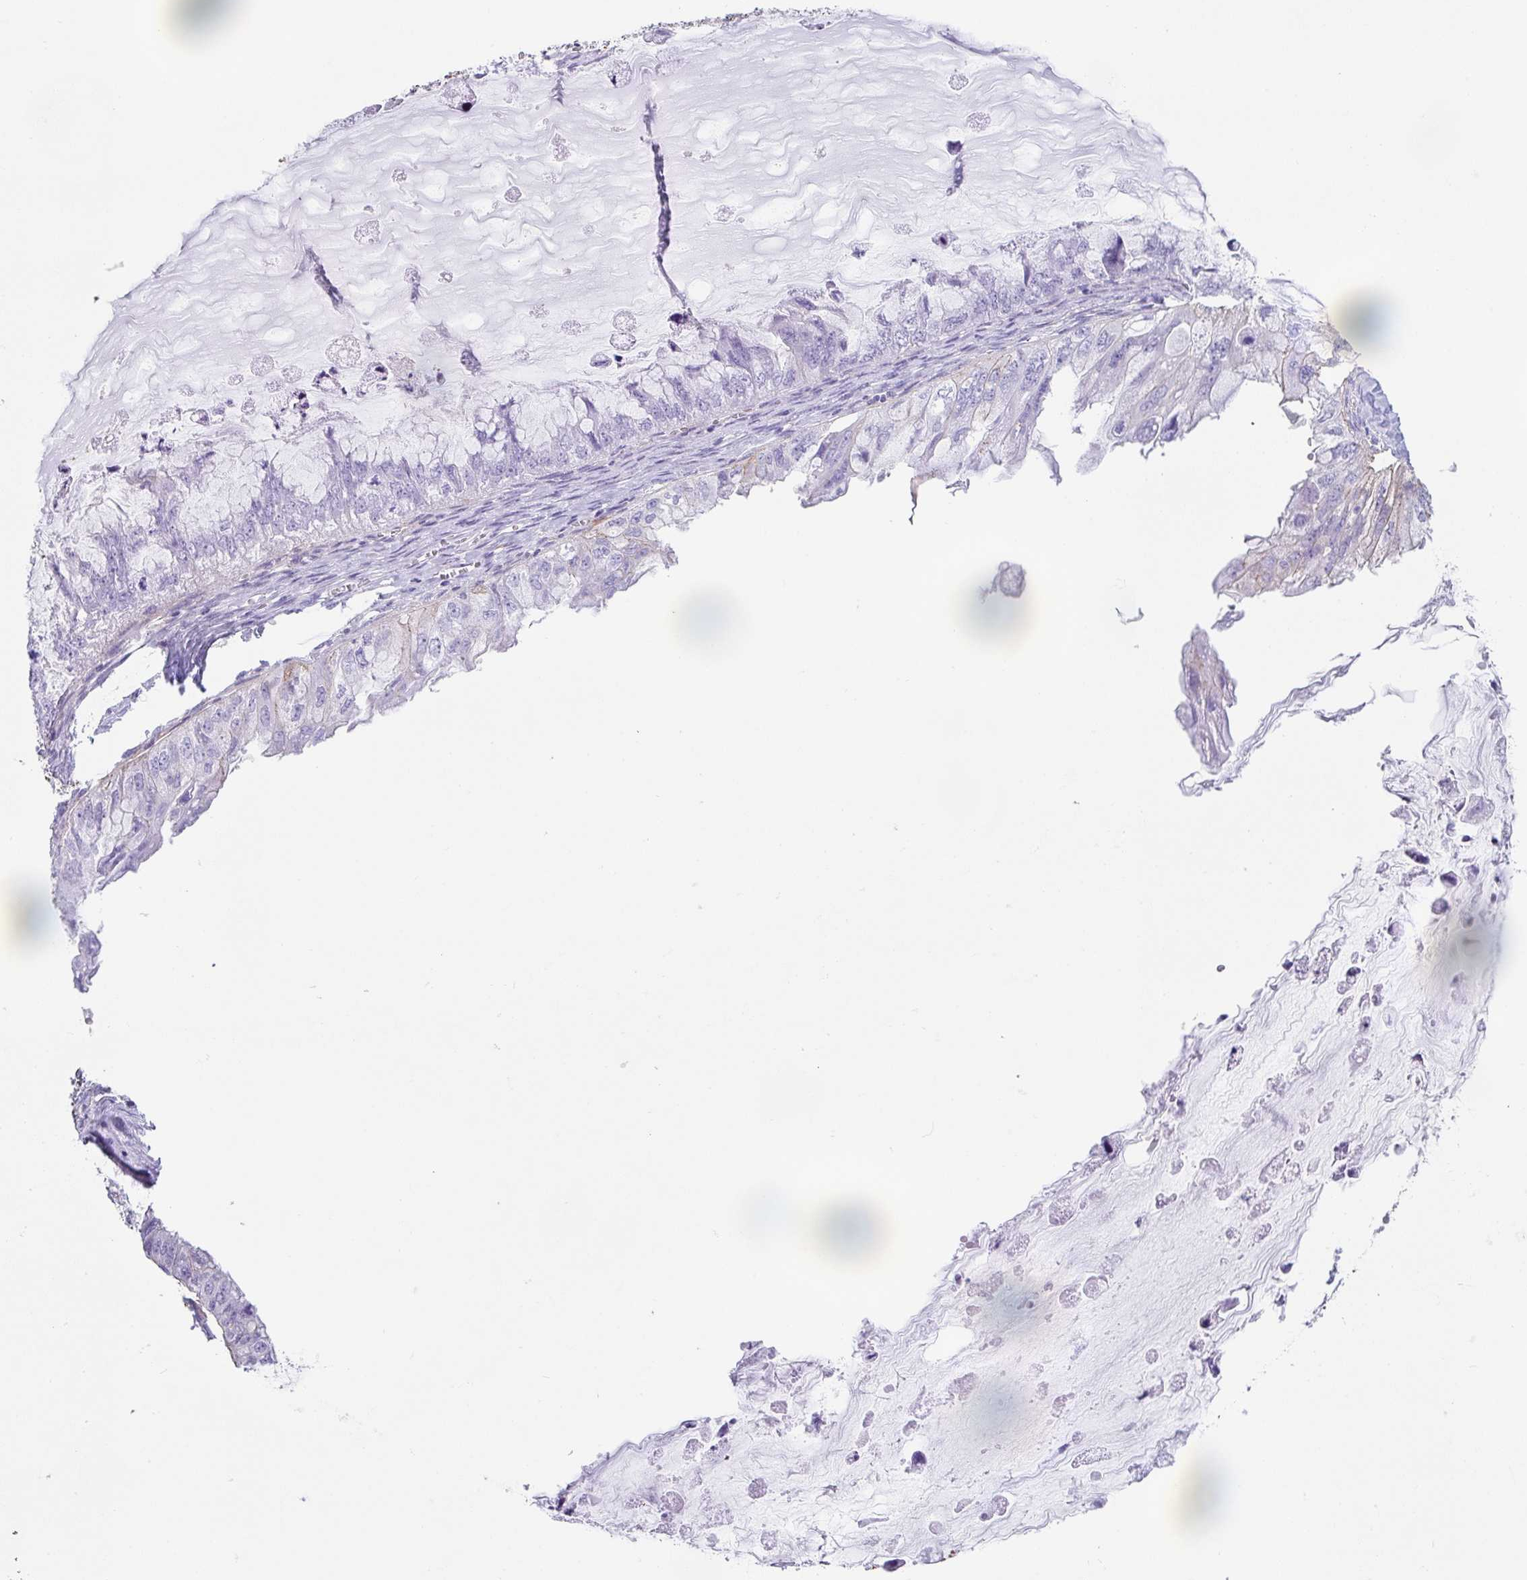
{"staining": {"intensity": "negative", "quantity": "none", "location": "none"}, "tissue": "ovarian cancer", "cell_type": "Tumor cells", "image_type": "cancer", "snomed": [{"axis": "morphology", "description": "Cystadenocarcinoma, mucinous, NOS"}, {"axis": "topography", "description": "Ovary"}], "caption": "Tumor cells are negative for brown protein staining in ovarian cancer. (DAB (3,3'-diaminobenzidine) immunohistochemistry (IHC), high magnification).", "gene": "DBN1", "patient": {"sex": "female", "age": 72}}